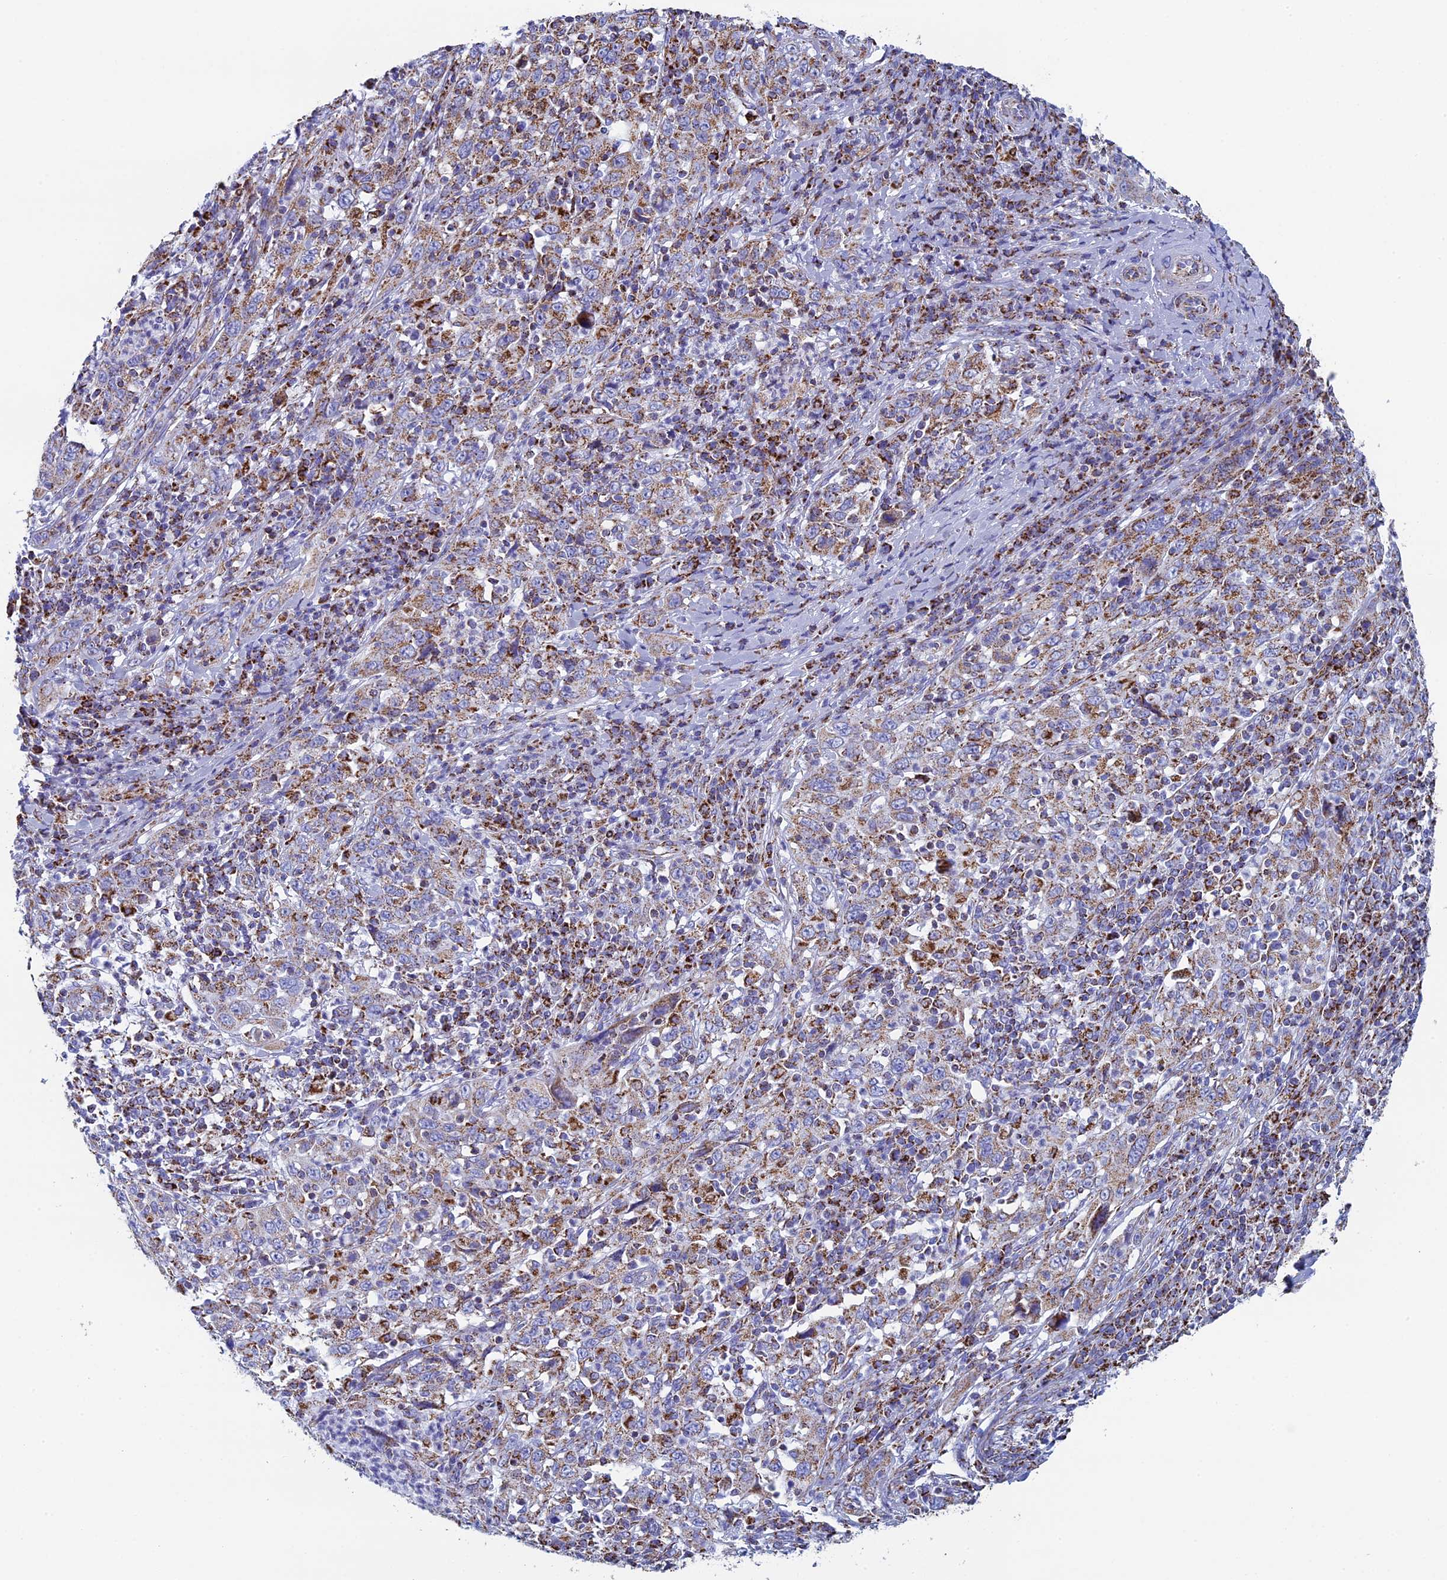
{"staining": {"intensity": "moderate", "quantity": ">75%", "location": "cytoplasmic/membranous"}, "tissue": "cervical cancer", "cell_type": "Tumor cells", "image_type": "cancer", "snomed": [{"axis": "morphology", "description": "Squamous cell carcinoma, NOS"}, {"axis": "topography", "description": "Cervix"}], "caption": "Cervical cancer stained with a brown dye demonstrates moderate cytoplasmic/membranous positive positivity in approximately >75% of tumor cells.", "gene": "UQCRFS1", "patient": {"sex": "female", "age": 46}}